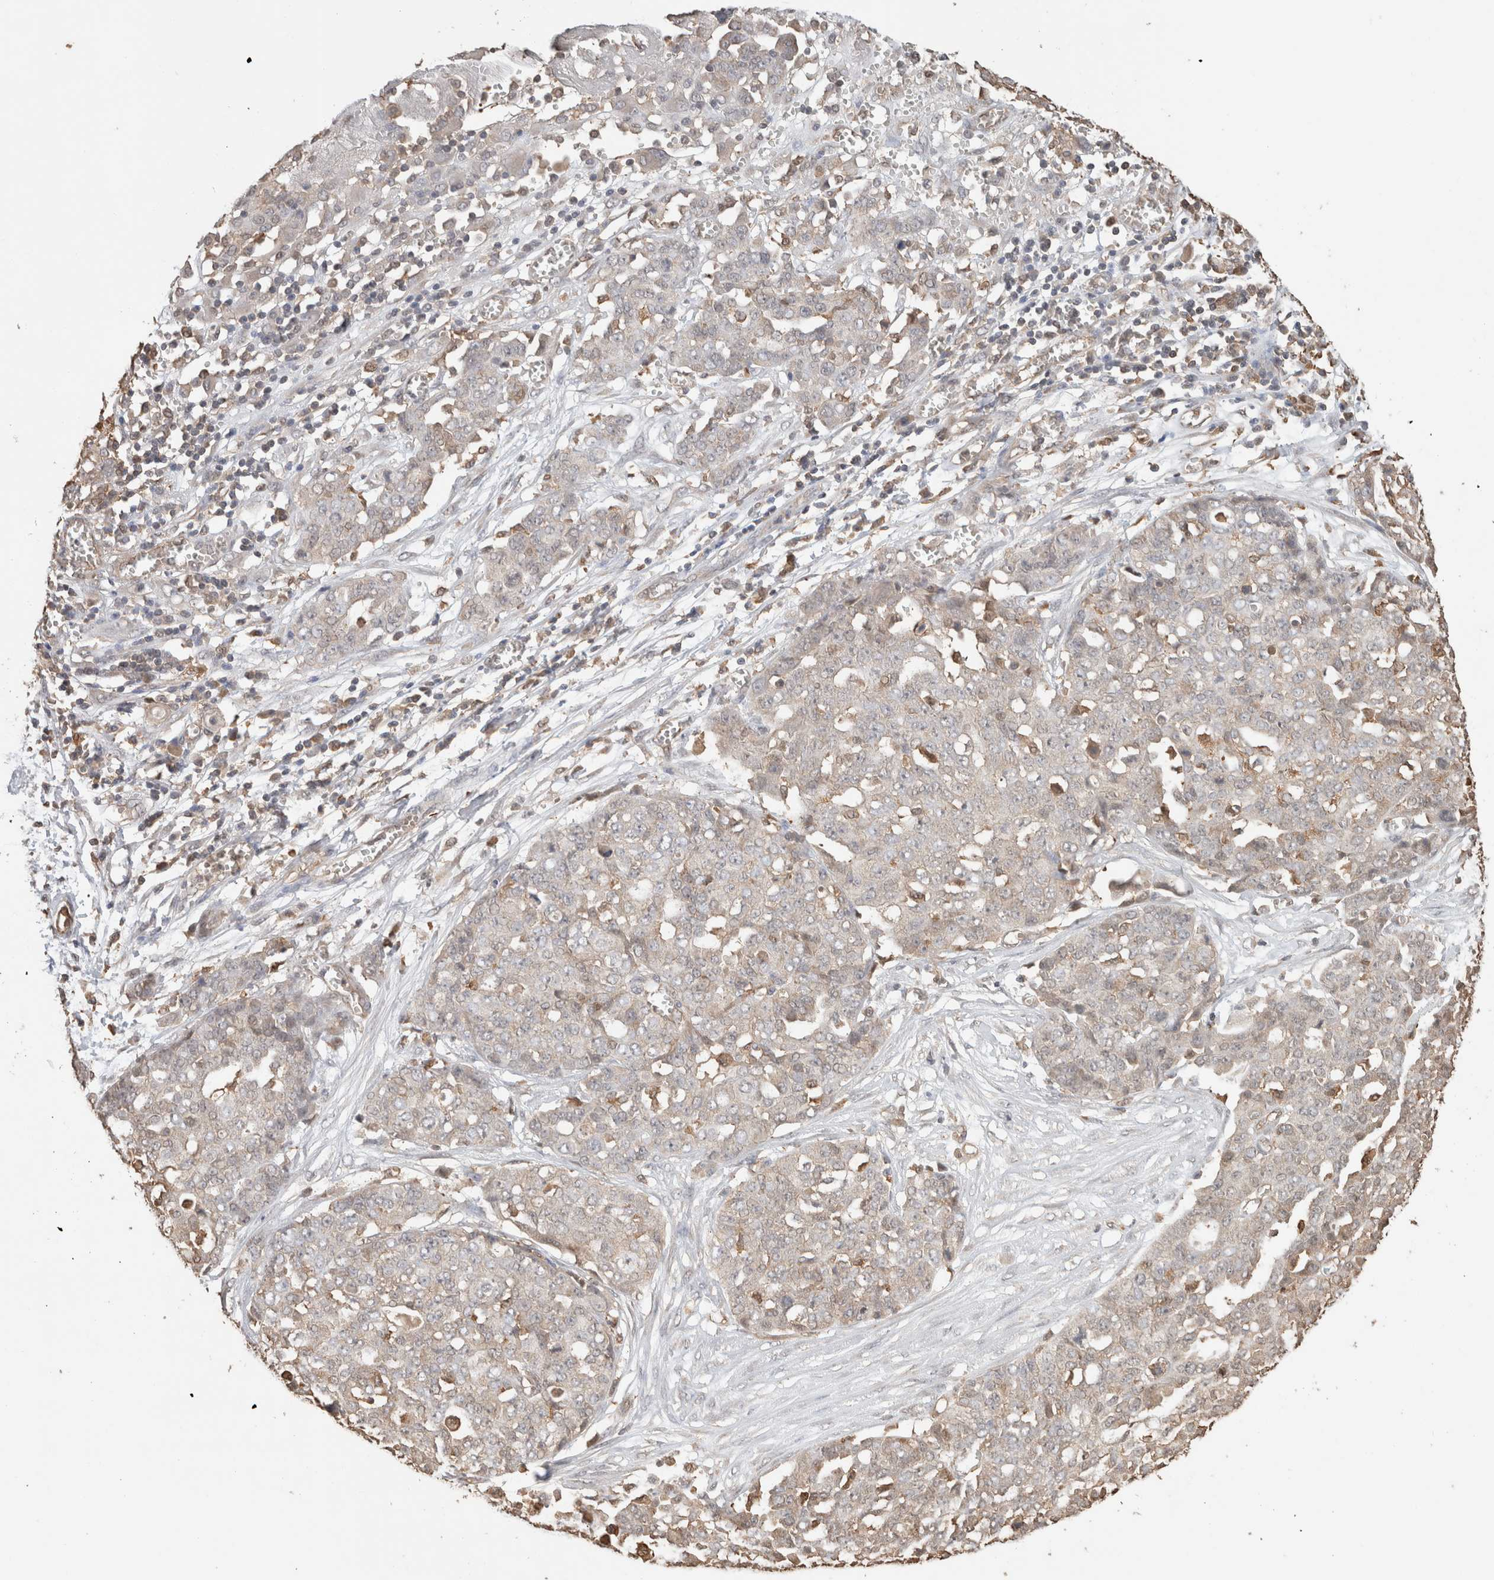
{"staining": {"intensity": "negative", "quantity": "none", "location": "none"}, "tissue": "ovarian cancer", "cell_type": "Tumor cells", "image_type": "cancer", "snomed": [{"axis": "morphology", "description": "Cystadenocarcinoma, serous, NOS"}, {"axis": "topography", "description": "Soft tissue"}, {"axis": "topography", "description": "Ovary"}], "caption": "Immunohistochemical staining of human ovarian serous cystadenocarcinoma exhibits no significant expression in tumor cells.", "gene": "YWHAH", "patient": {"sex": "female", "age": 57}}